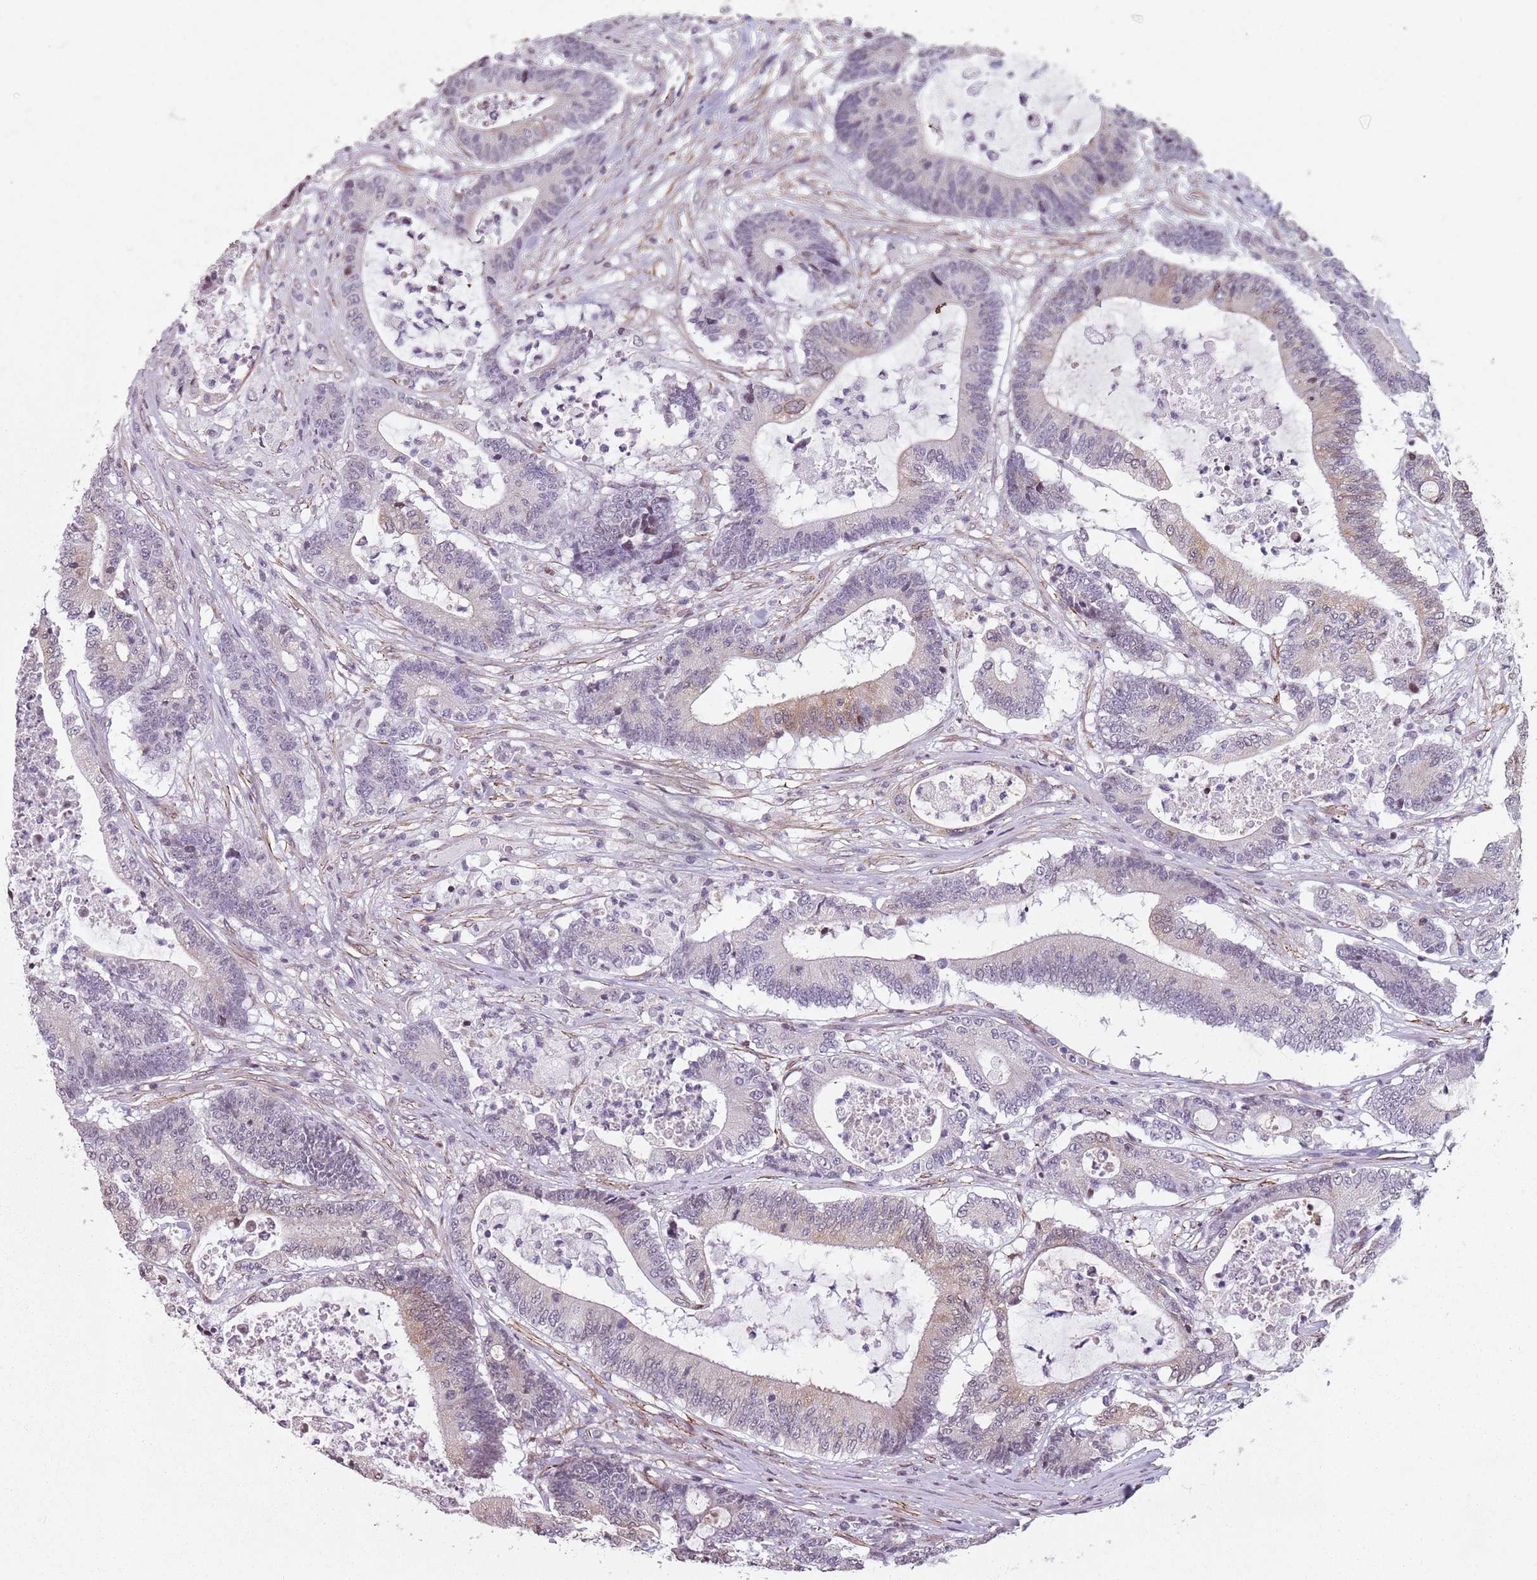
{"staining": {"intensity": "weak", "quantity": "<25%", "location": "cytoplasmic/membranous"}, "tissue": "colorectal cancer", "cell_type": "Tumor cells", "image_type": "cancer", "snomed": [{"axis": "morphology", "description": "Adenocarcinoma, NOS"}, {"axis": "topography", "description": "Colon"}], "caption": "High power microscopy photomicrograph of an immunohistochemistry (IHC) photomicrograph of colorectal cancer (adenocarcinoma), revealing no significant staining in tumor cells.", "gene": "TMC4", "patient": {"sex": "female", "age": 84}}